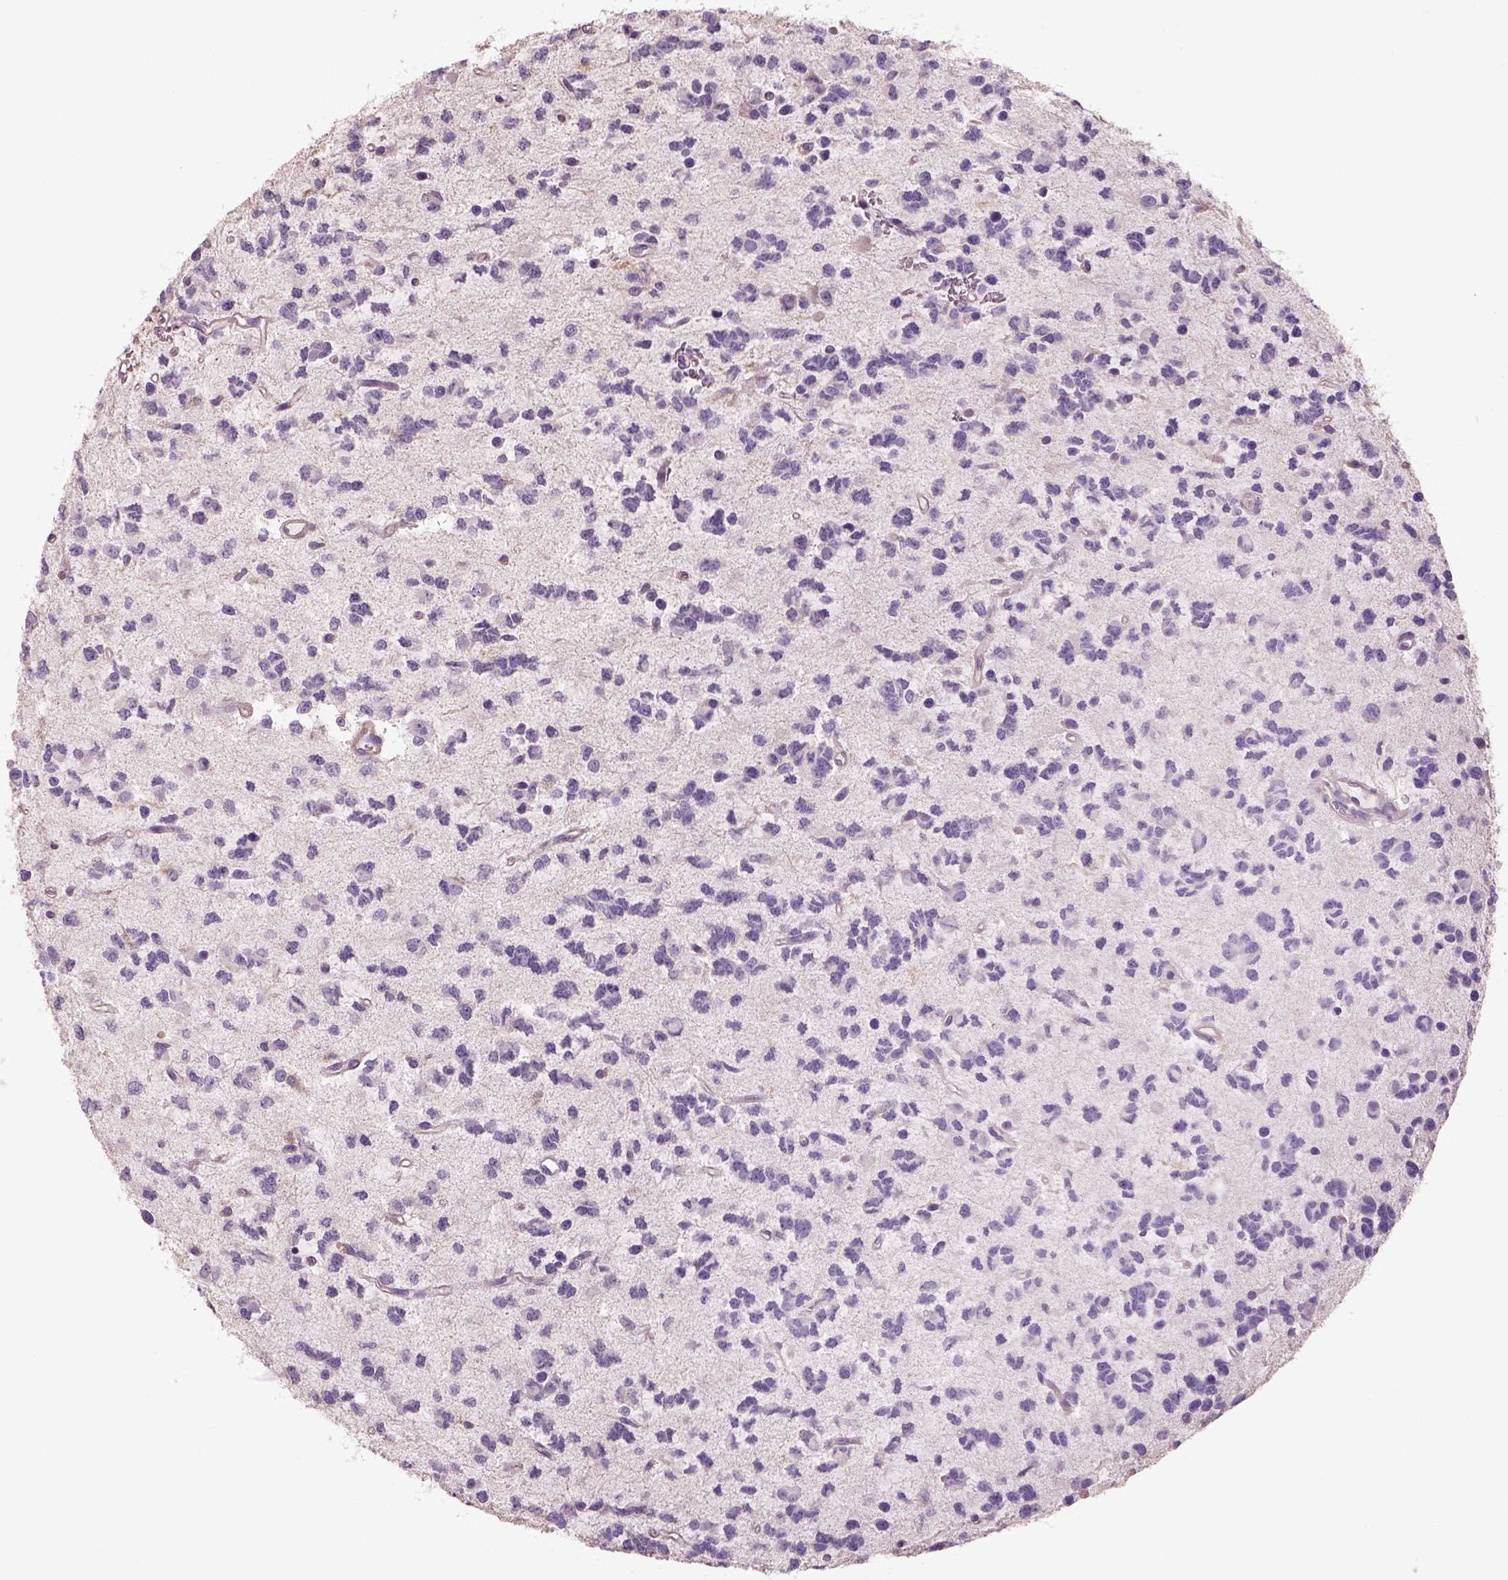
{"staining": {"intensity": "negative", "quantity": "none", "location": "none"}, "tissue": "glioma", "cell_type": "Tumor cells", "image_type": "cancer", "snomed": [{"axis": "morphology", "description": "Glioma, malignant, Low grade"}, {"axis": "topography", "description": "Brain"}], "caption": "Image shows no significant protein staining in tumor cells of low-grade glioma (malignant). (DAB IHC visualized using brightfield microscopy, high magnification).", "gene": "OTUD6A", "patient": {"sex": "female", "age": 45}}